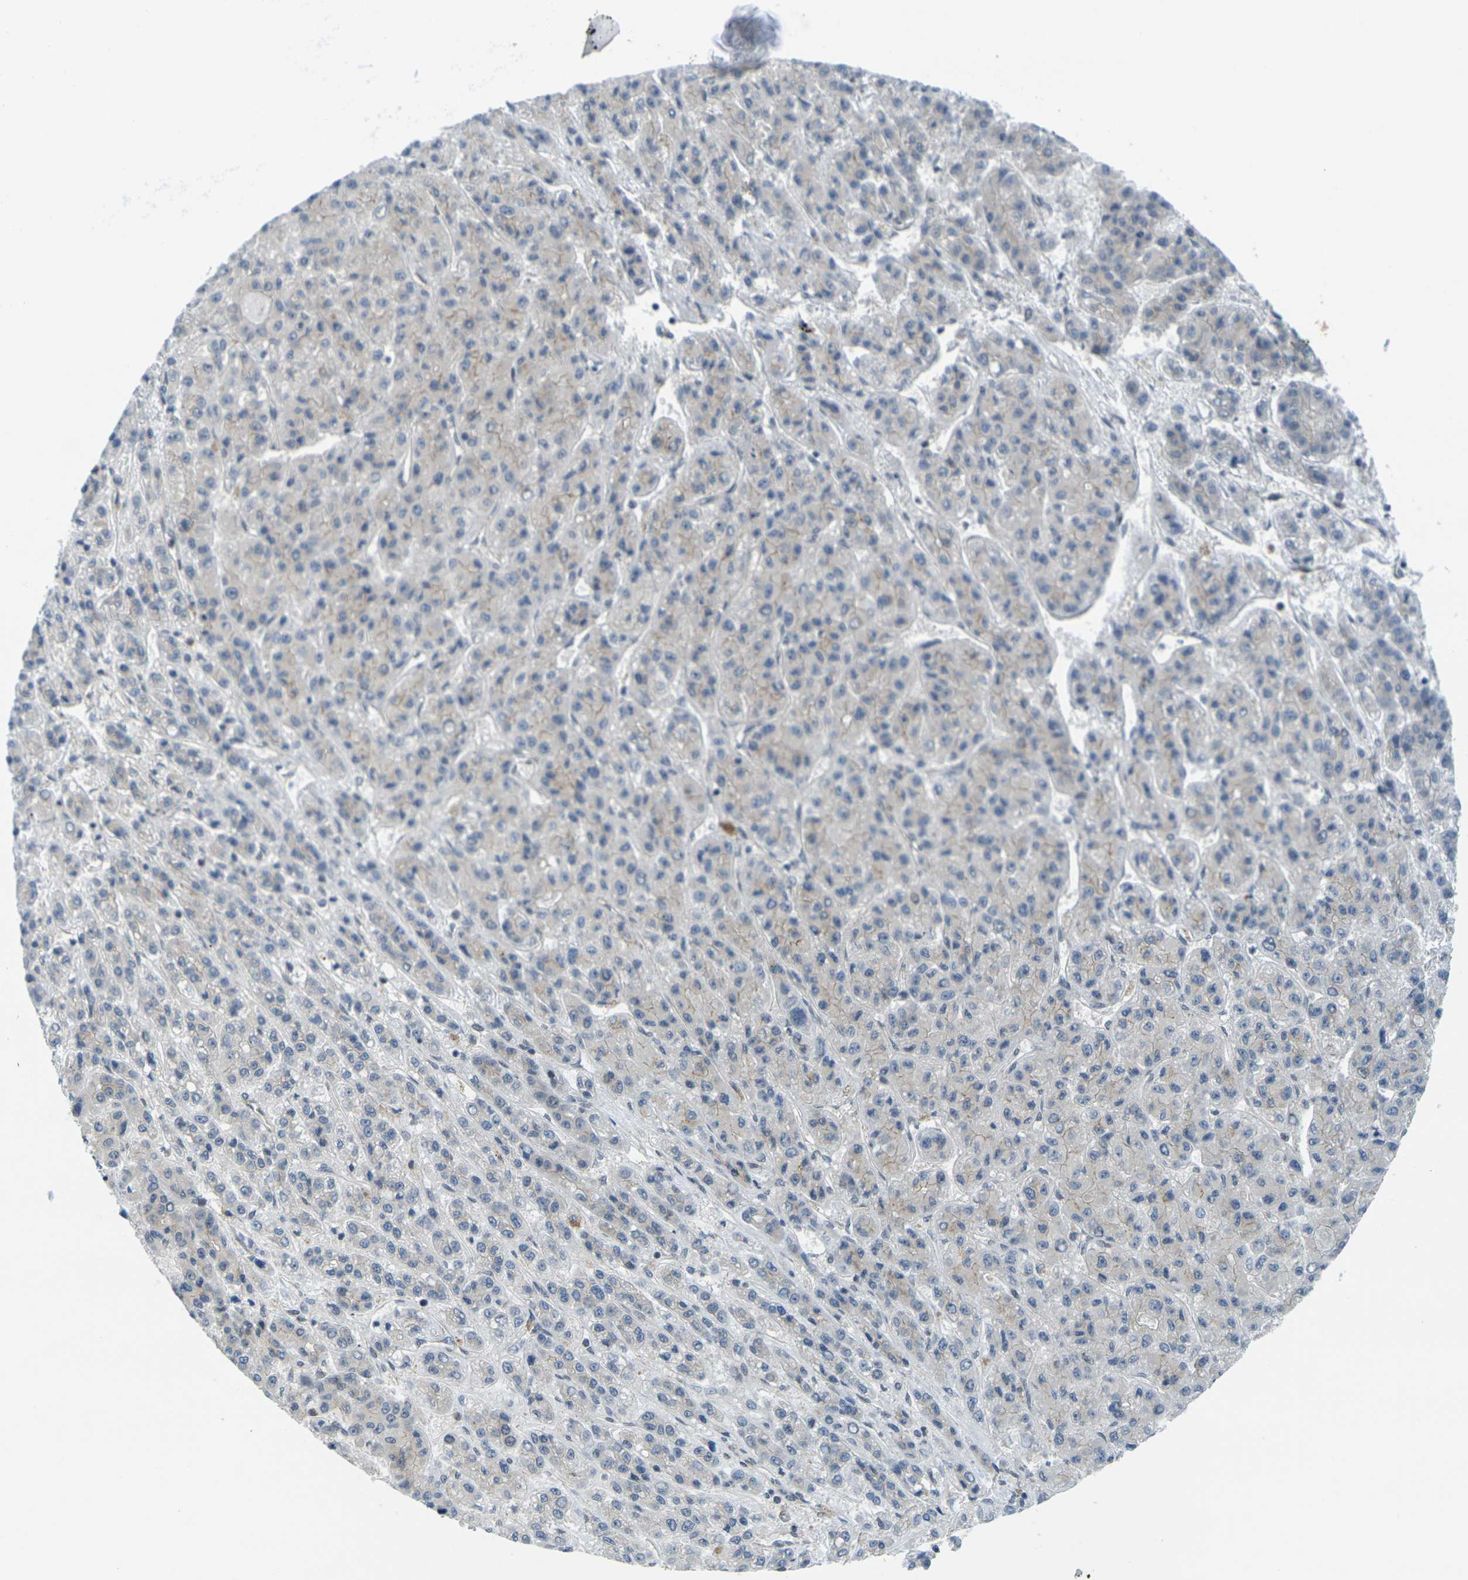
{"staining": {"intensity": "negative", "quantity": "none", "location": "none"}, "tissue": "liver cancer", "cell_type": "Tumor cells", "image_type": "cancer", "snomed": [{"axis": "morphology", "description": "Carcinoma, Hepatocellular, NOS"}, {"axis": "topography", "description": "Liver"}], "caption": "DAB immunohistochemical staining of liver cancer (hepatocellular carcinoma) demonstrates no significant positivity in tumor cells.", "gene": "KCTD10", "patient": {"sex": "male", "age": 70}}